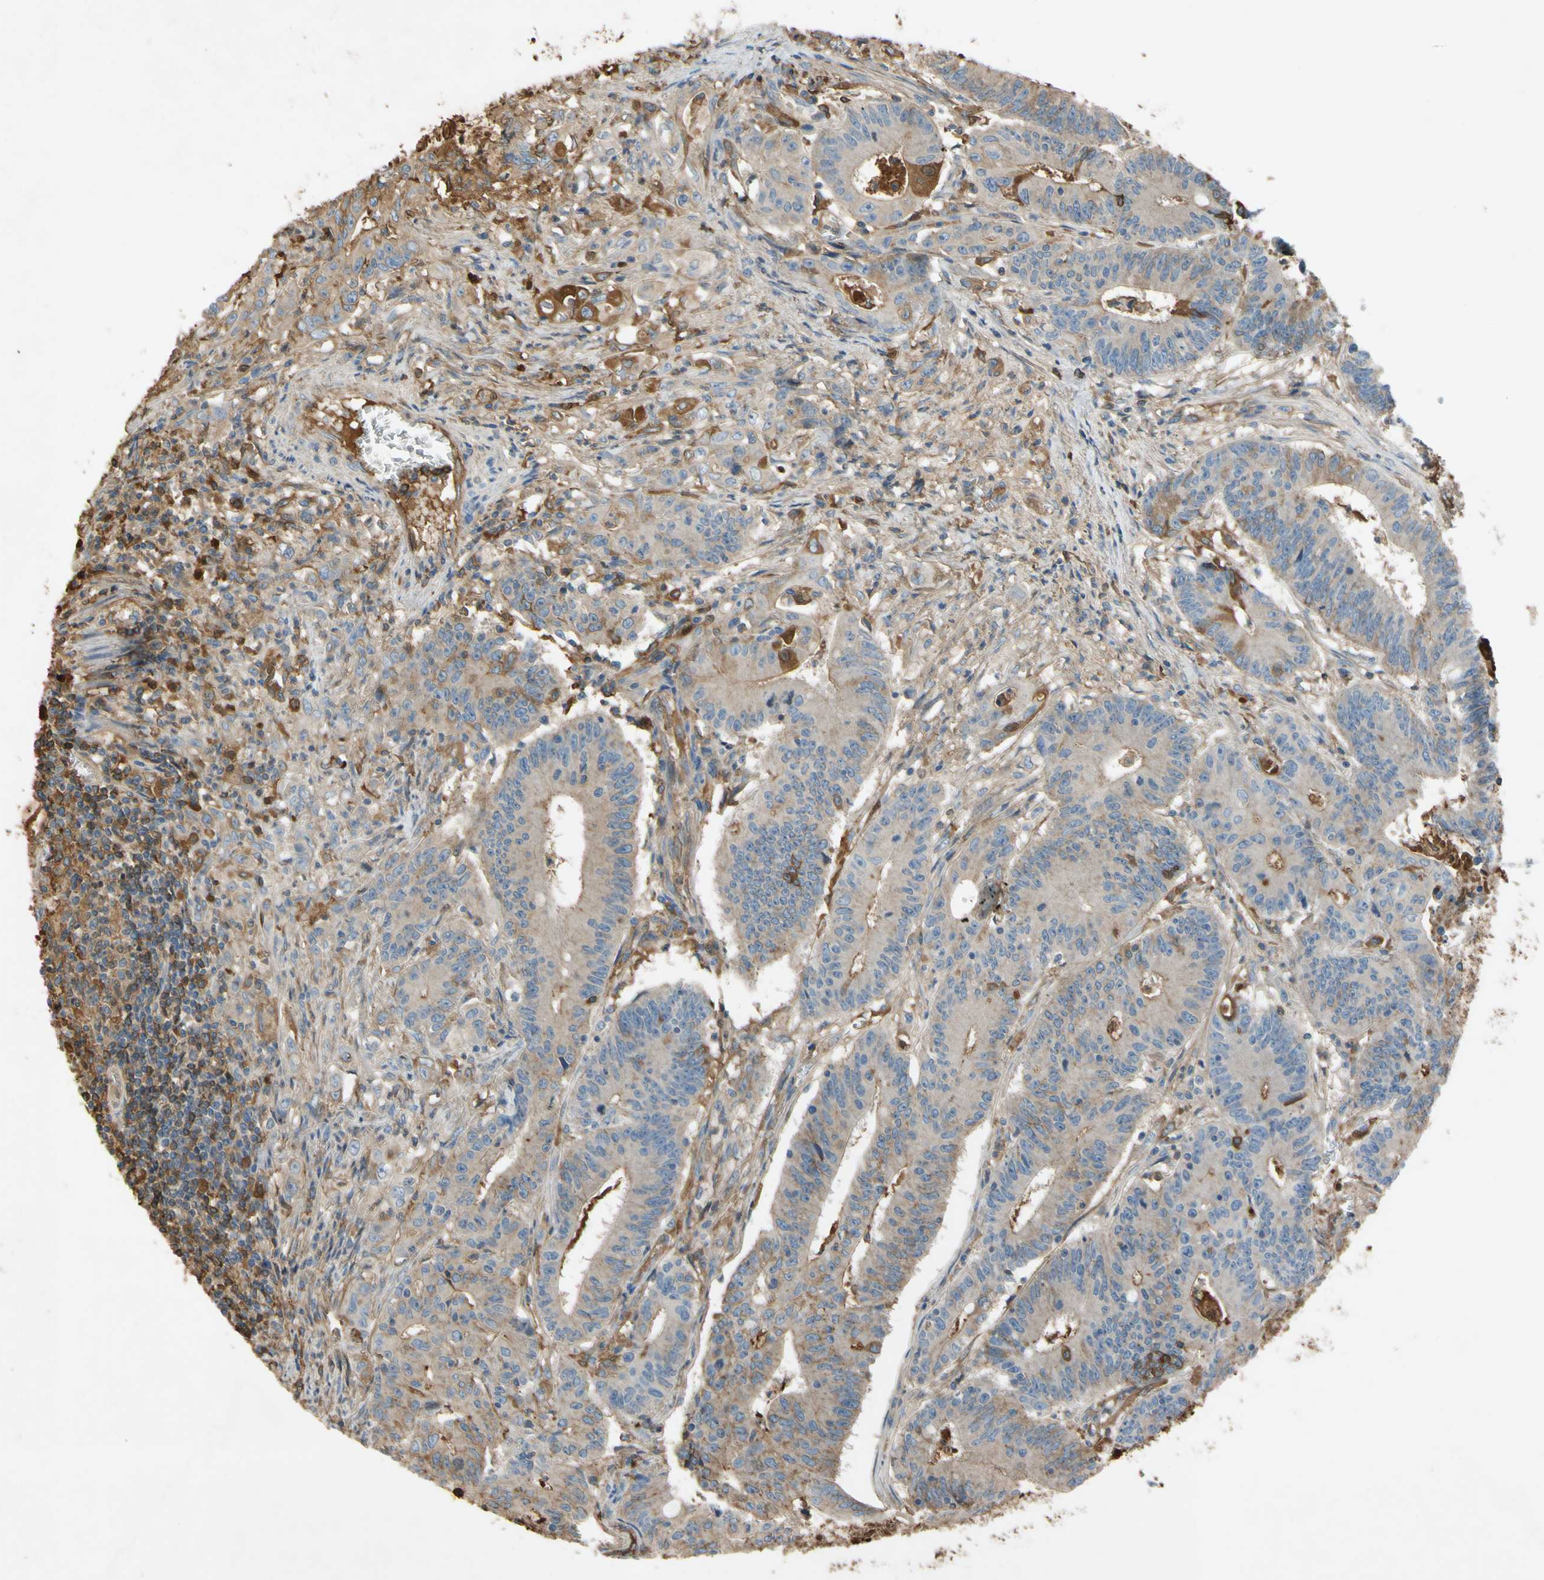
{"staining": {"intensity": "weak", "quantity": ">75%", "location": "cytoplasmic/membranous"}, "tissue": "colorectal cancer", "cell_type": "Tumor cells", "image_type": "cancer", "snomed": [{"axis": "morphology", "description": "Adenocarcinoma, NOS"}, {"axis": "topography", "description": "Colon"}], "caption": "Approximately >75% of tumor cells in colorectal cancer (adenocarcinoma) display weak cytoplasmic/membranous protein staining as visualized by brown immunohistochemical staining.", "gene": "TIMP2", "patient": {"sex": "male", "age": 45}}